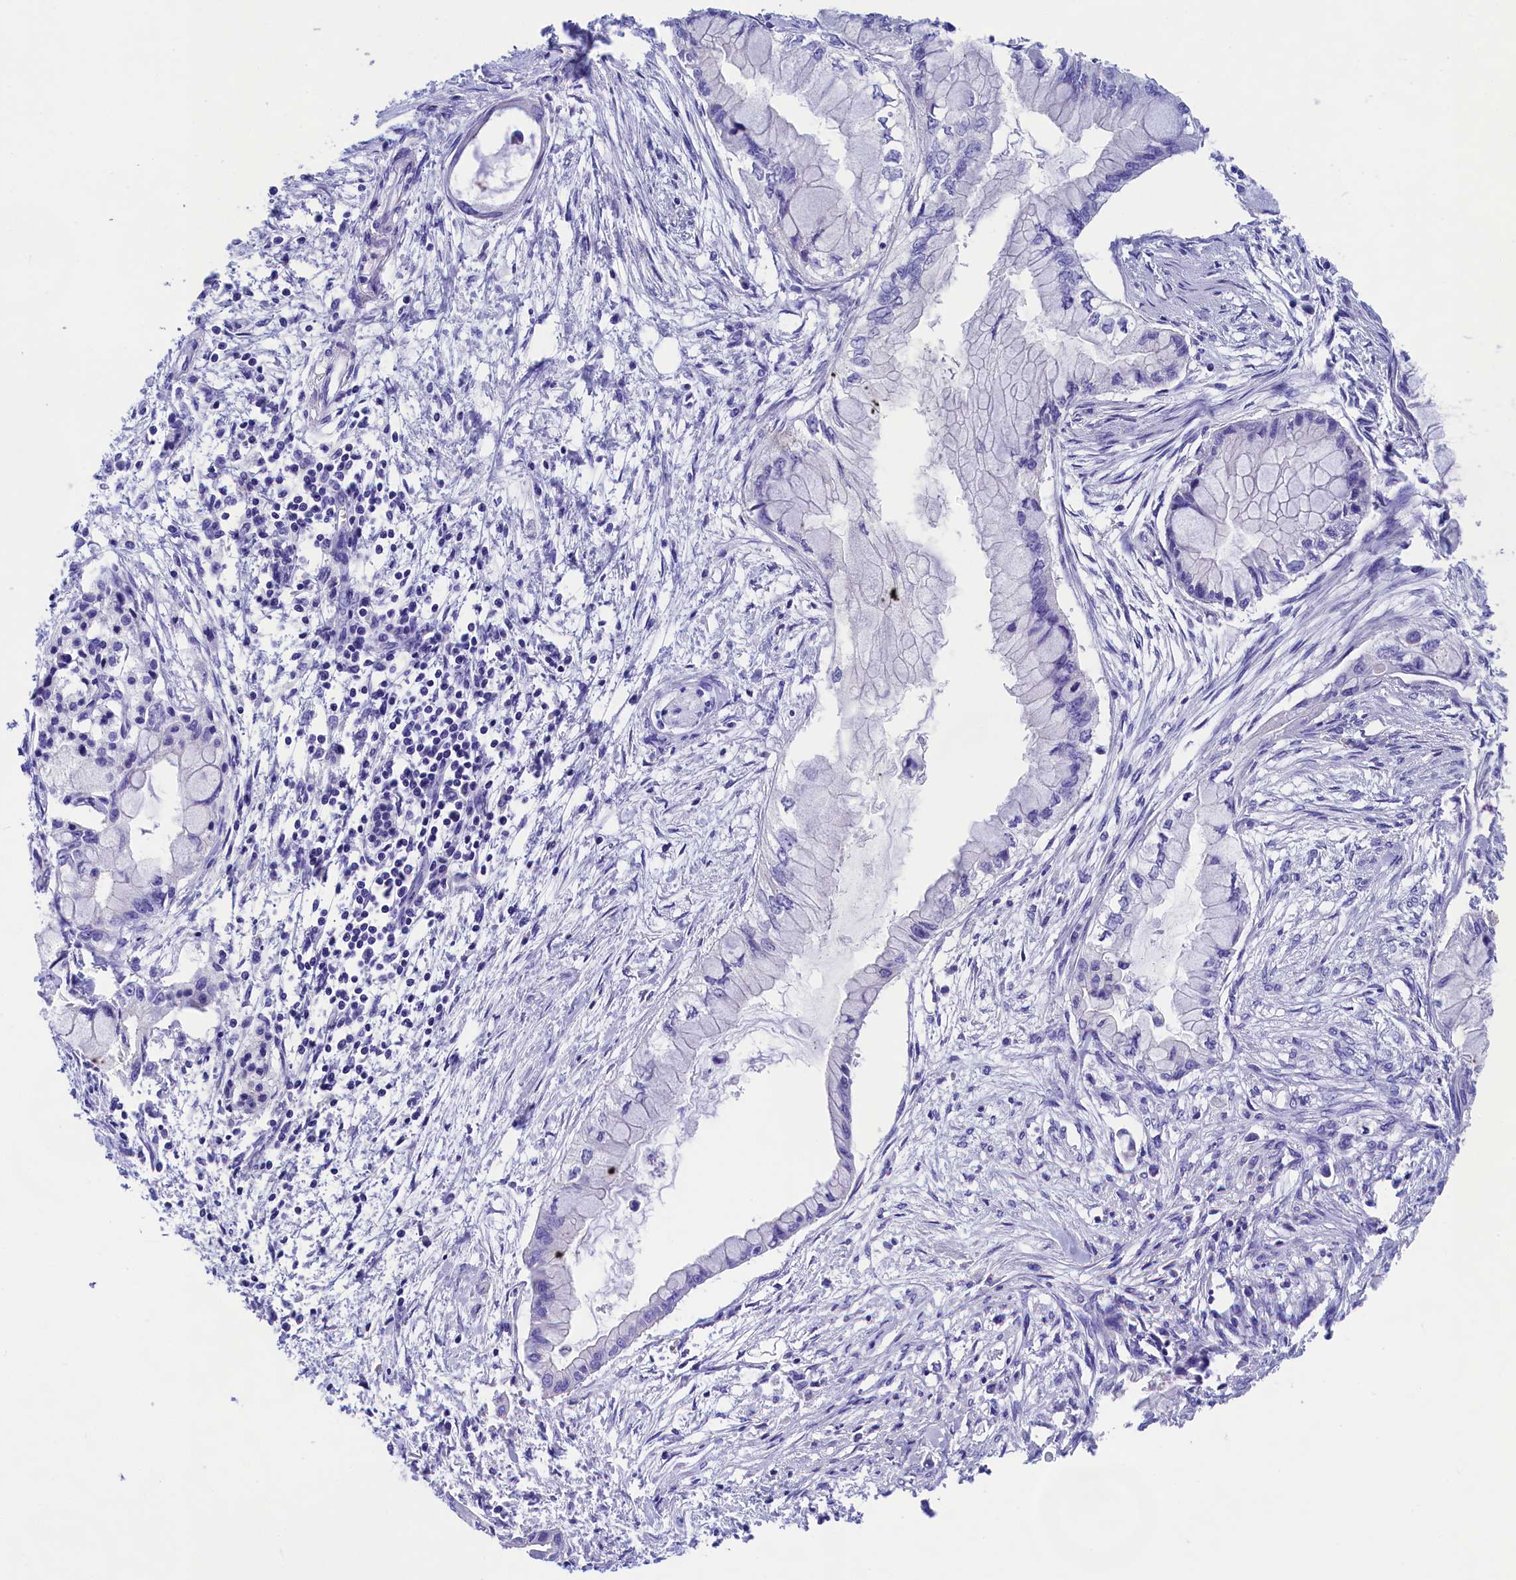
{"staining": {"intensity": "negative", "quantity": "none", "location": "none"}, "tissue": "pancreatic cancer", "cell_type": "Tumor cells", "image_type": "cancer", "snomed": [{"axis": "morphology", "description": "Adenocarcinoma, NOS"}, {"axis": "topography", "description": "Pancreas"}], "caption": "Protein analysis of pancreatic adenocarcinoma displays no significant staining in tumor cells.", "gene": "SULT2A1", "patient": {"sex": "male", "age": 48}}